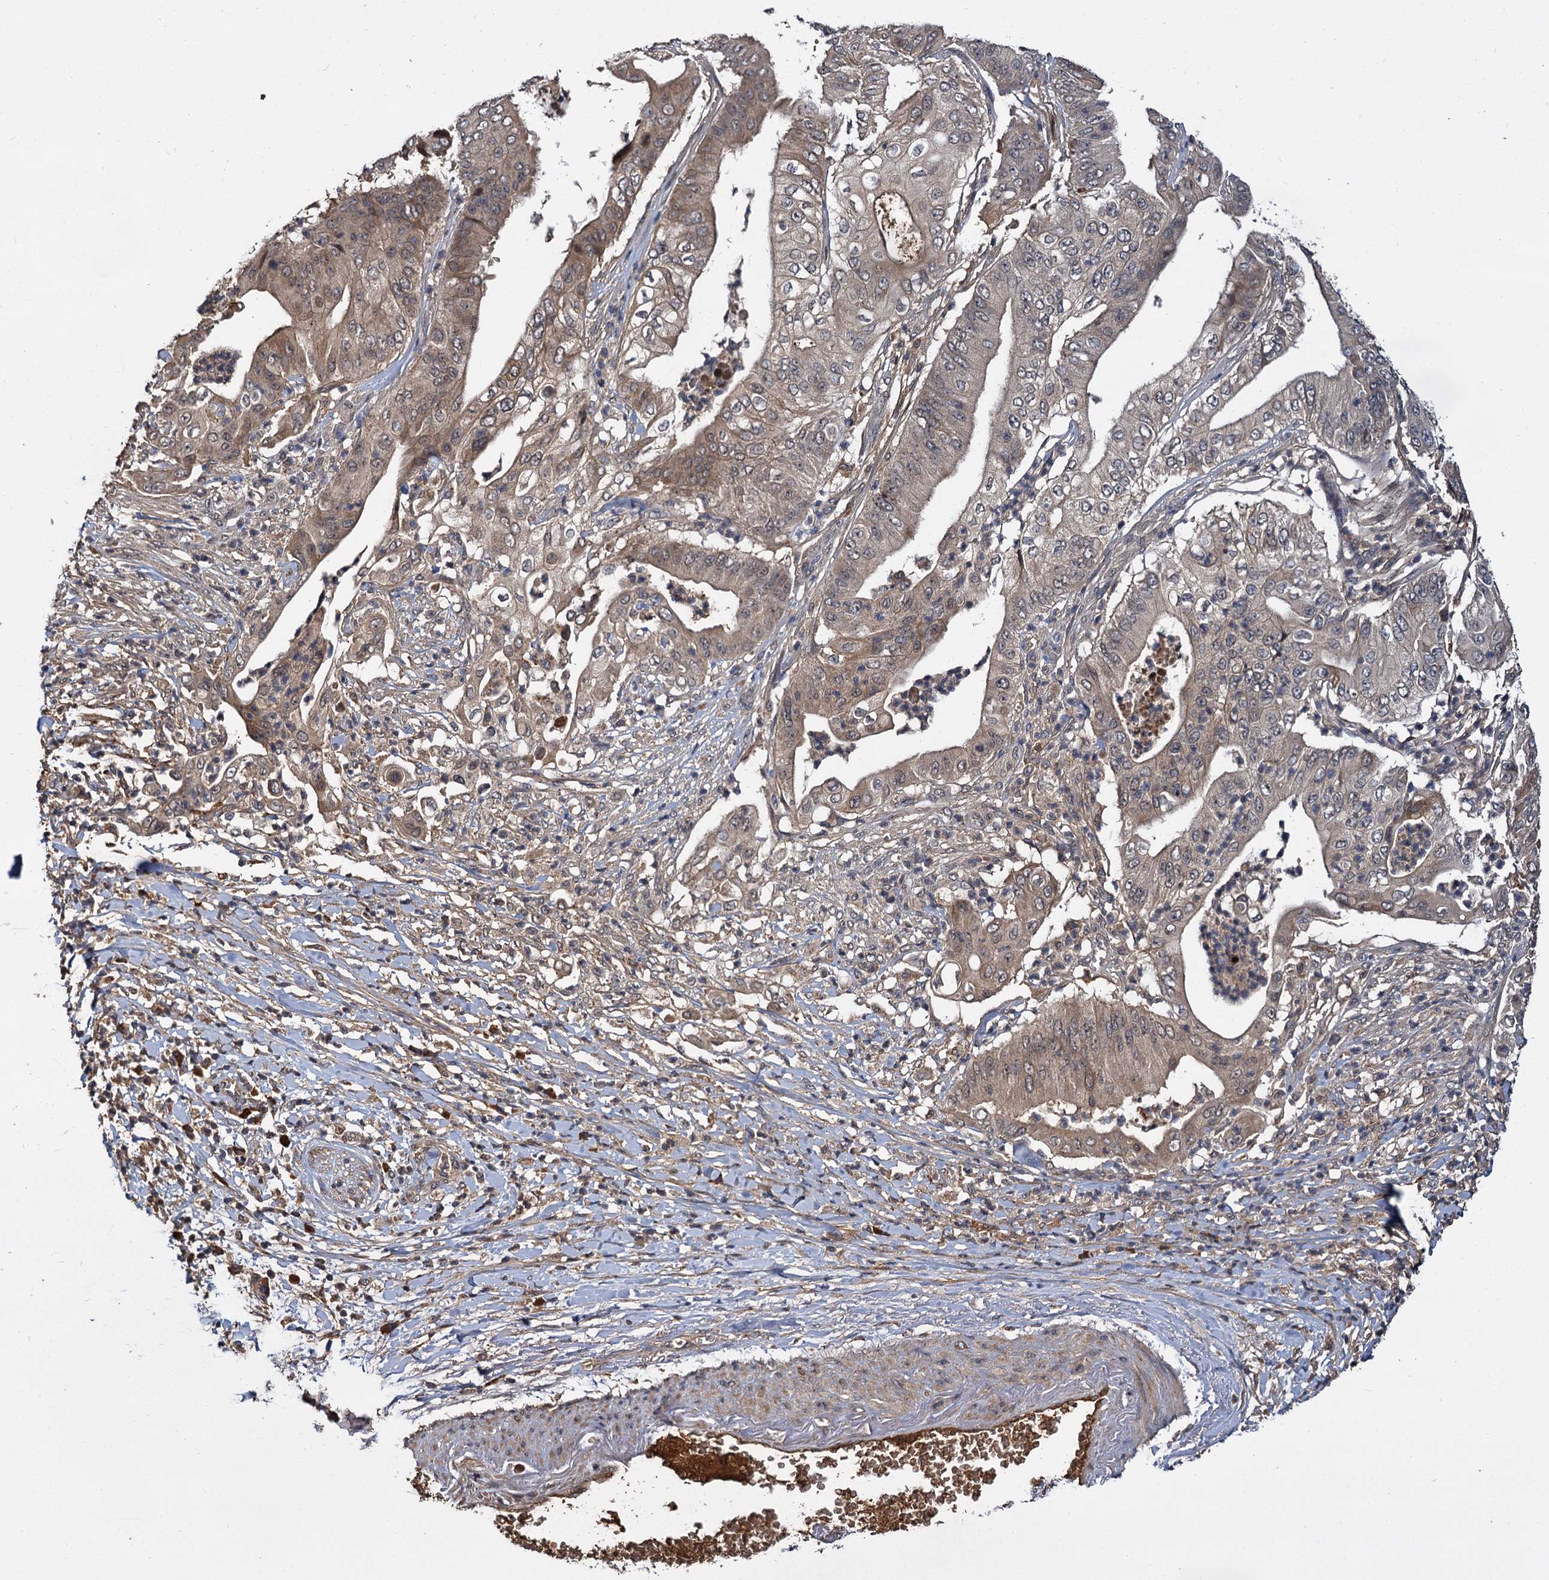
{"staining": {"intensity": "moderate", "quantity": "<25%", "location": "cytoplasmic/membranous"}, "tissue": "pancreatic cancer", "cell_type": "Tumor cells", "image_type": "cancer", "snomed": [{"axis": "morphology", "description": "Adenocarcinoma, NOS"}, {"axis": "topography", "description": "Pancreas"}], "caption": "High-power microscopy captured an immunohistochemistry micrograph of pancreatic cancer, revealing moderate cytoplasmic/membranous positivity in approximately <25% of tumor cells.", "gene": "MBD6", "patient": {"sex": "female", "age": 77}}